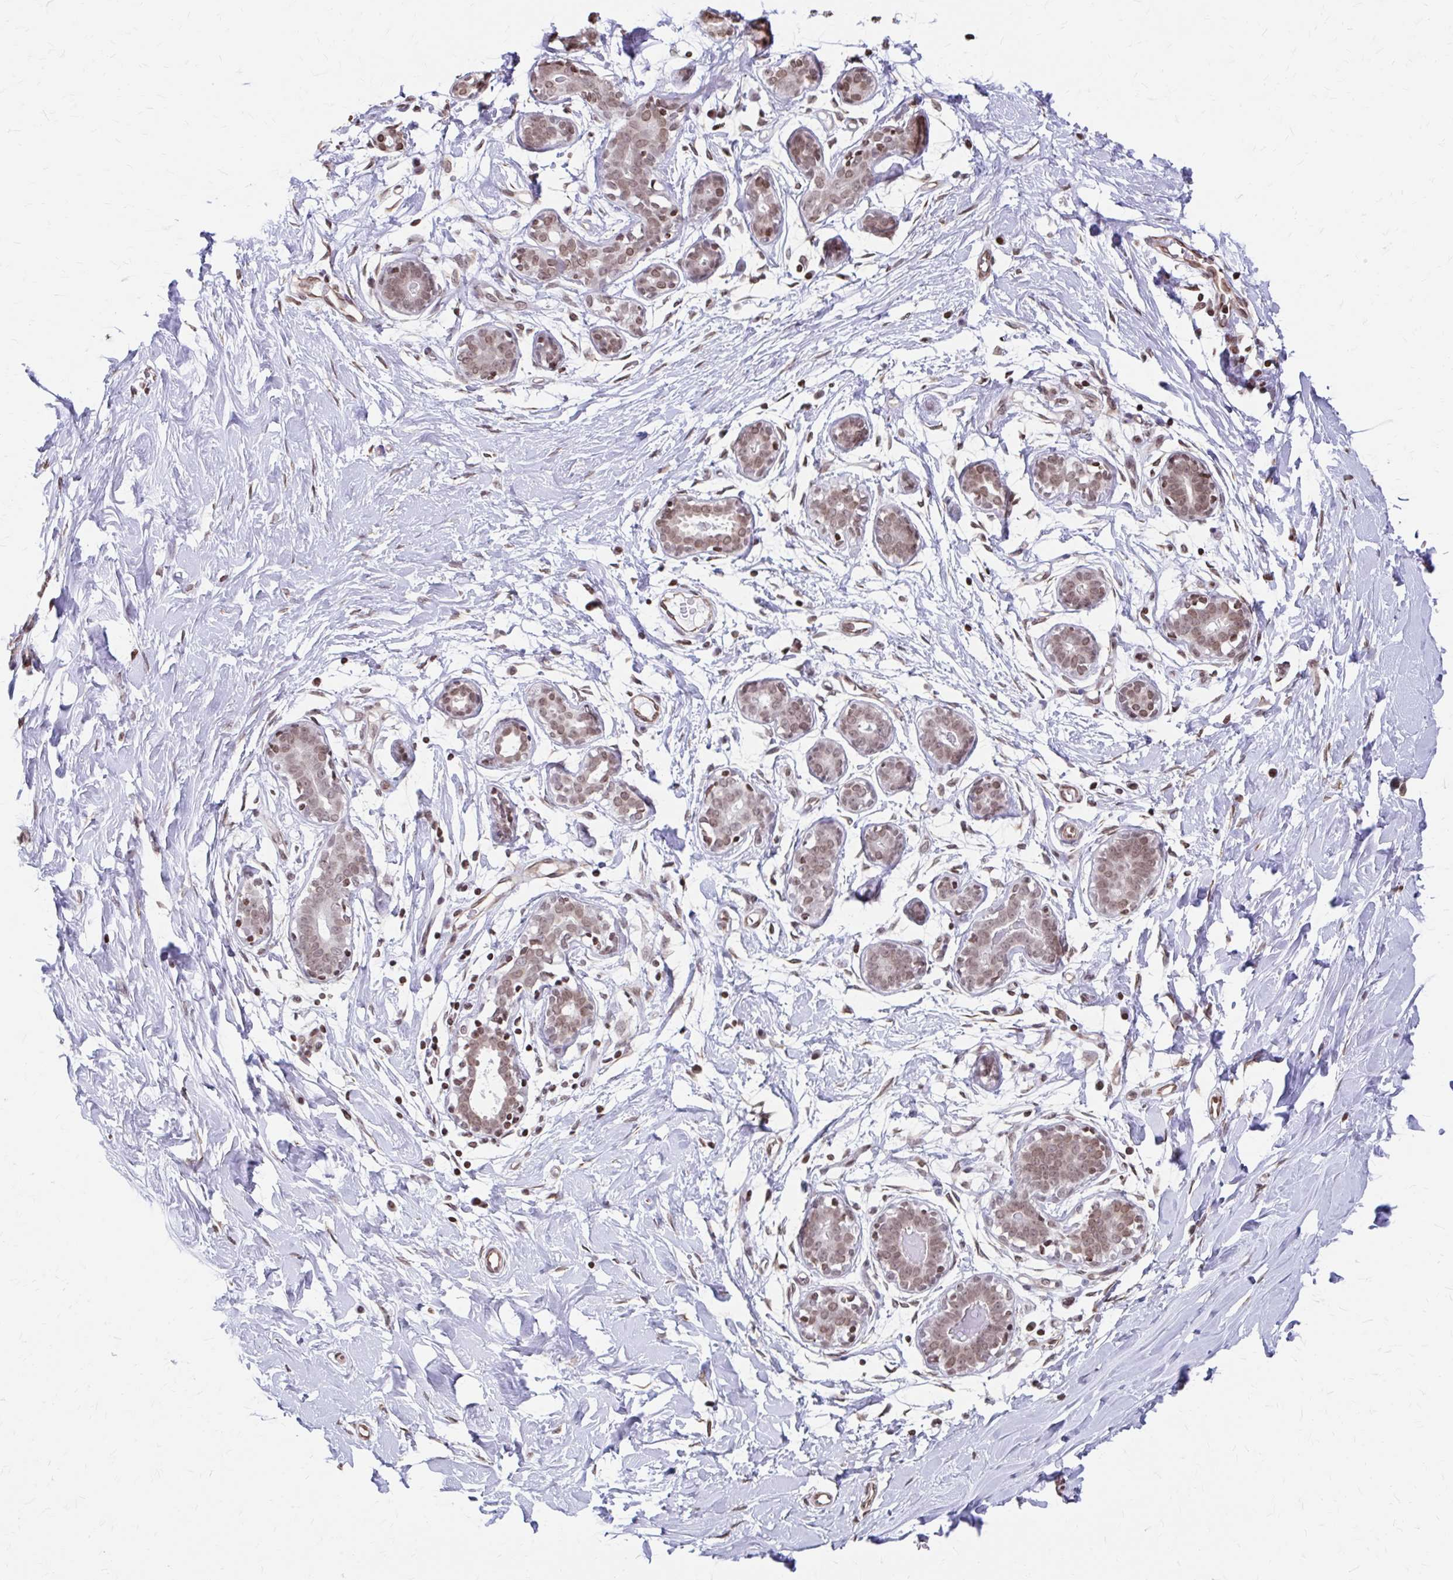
{"staining": {"intensity": "negative", "quantity": "none", "location": "none"}, "tissue": "breast", "cell_type": "Adipocytes", "image_type": "normal", "snomed": [{"axis": "morphology", "description": "Normal tissue, NOS"}, {"axis": "topography", "description": "Breast"}], "caption": "This is a histopathology image of IHC staining of unremarkable breast, which shows no staining in adipocytes.", "gene": "ORC3", "patient": {"sex": "female", "age": 27}}